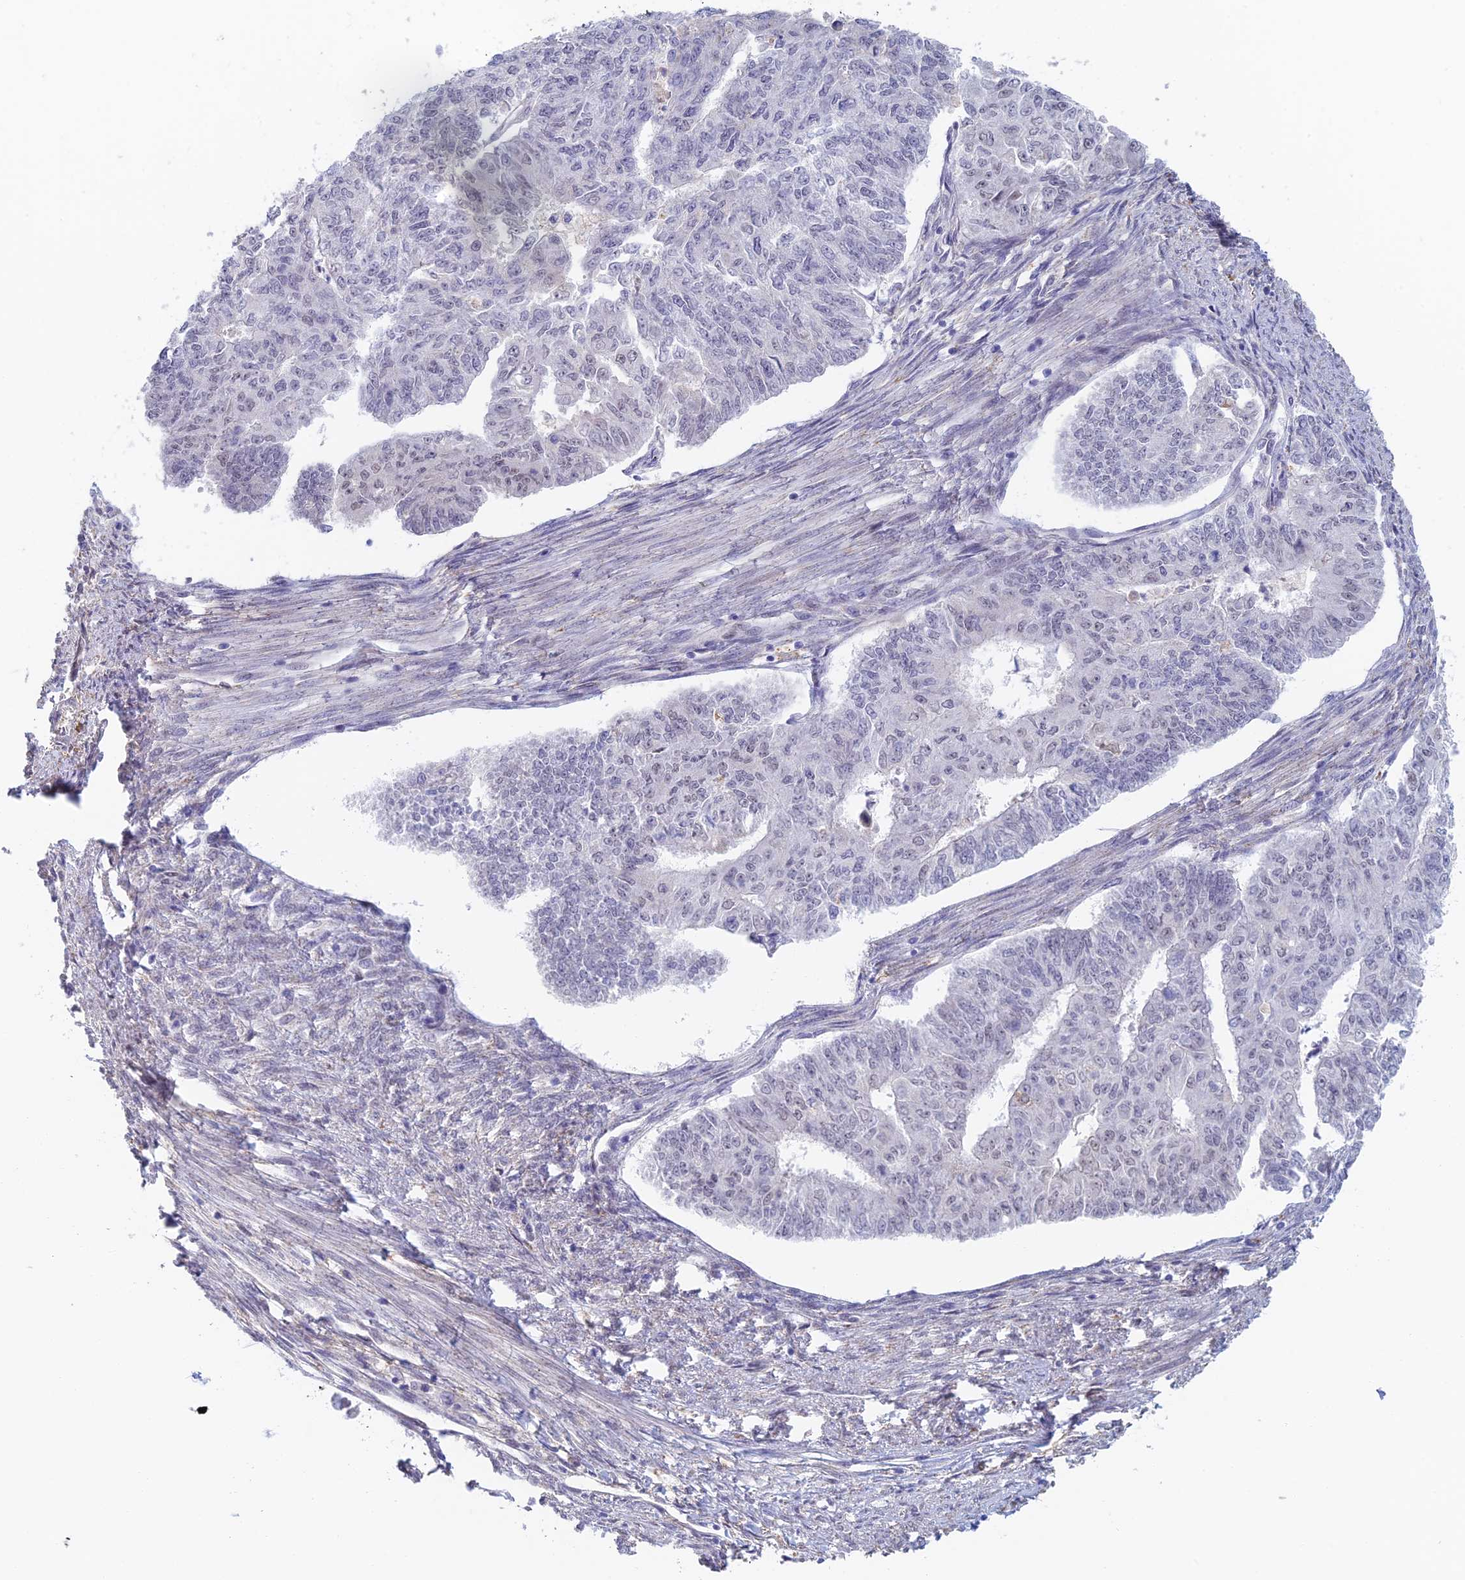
{"staining": {"intensity": "negative", "quantity": "none", "location": "none"}, "tissue": "endometrial cancer", "cell_type": "Tumor cells", "image_type": "cancer", "snomed": [{"axis": "morphology", "description": "Adenocarcinoma, NOS"}, {"axis": "topography", "description": "Endometrium"}], "caption": "Tumor cells are negative for brown protein staining in endometrial adenocarcinoma.", "gene": "ZUP1", "patient": {"sex": "female", "age": 32}}